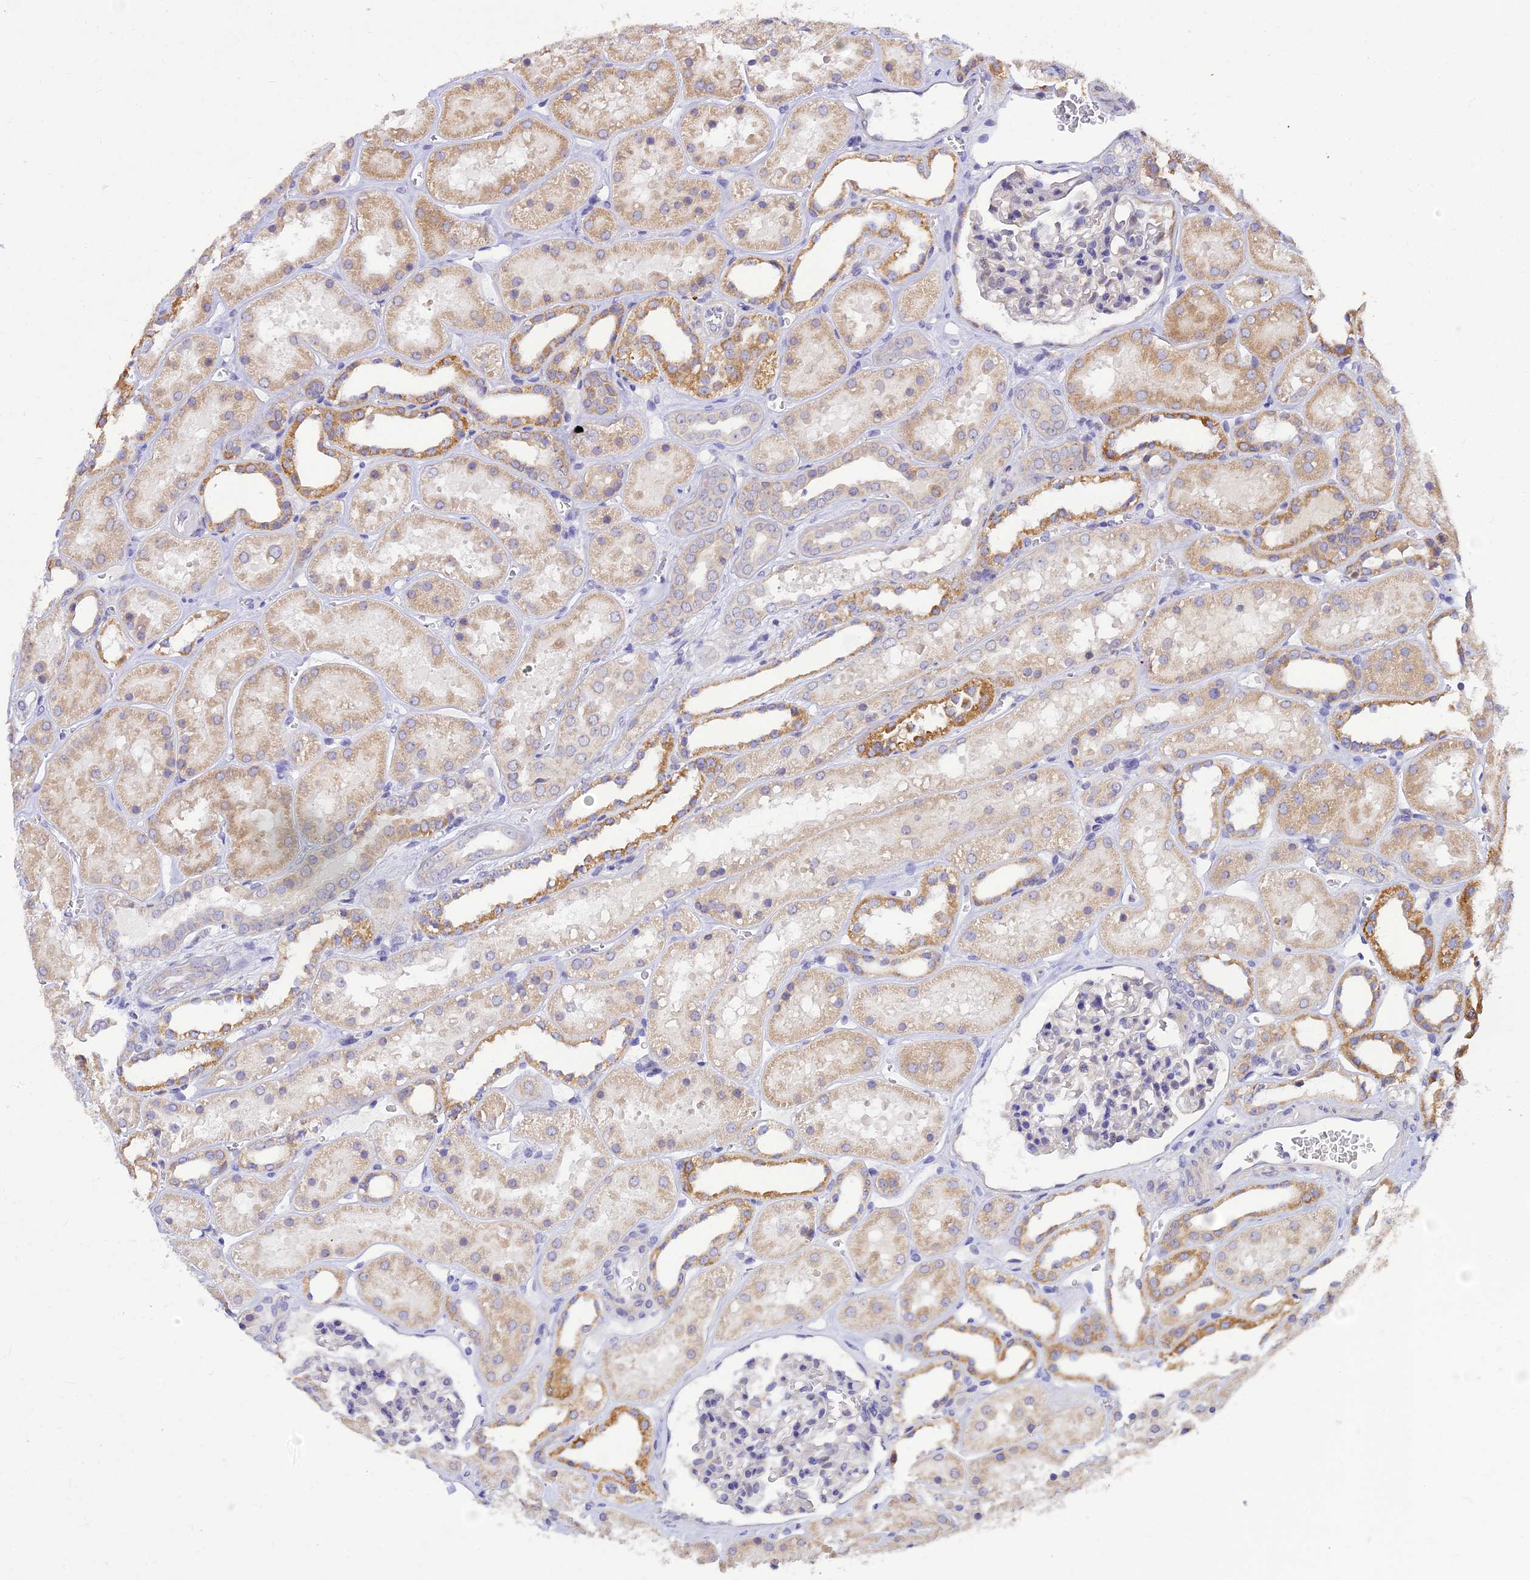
{"staining": {"intensity": "negative", "quantity": "none", "location": "none"}, "tissue": "kidney", "cell_type": "Cells in glomeruli", "image_type": "normal", "snomed": [{"axis": "morphology", "description": "Normal tissue, NOS"}, {"axis": "topography", "description": "Kidney"}], "caption": "Cells in glomeruli are negative for protein expression in normal human kidney. (Stains: DAB (3,3'-diaminobenzidine) immunohistochemistry with hematoxylin counter stain, Microscopy: brightfield microscopy at high magnification).", "gene": "ARL8A", "patient": {"sex": "female", "age": 41}}